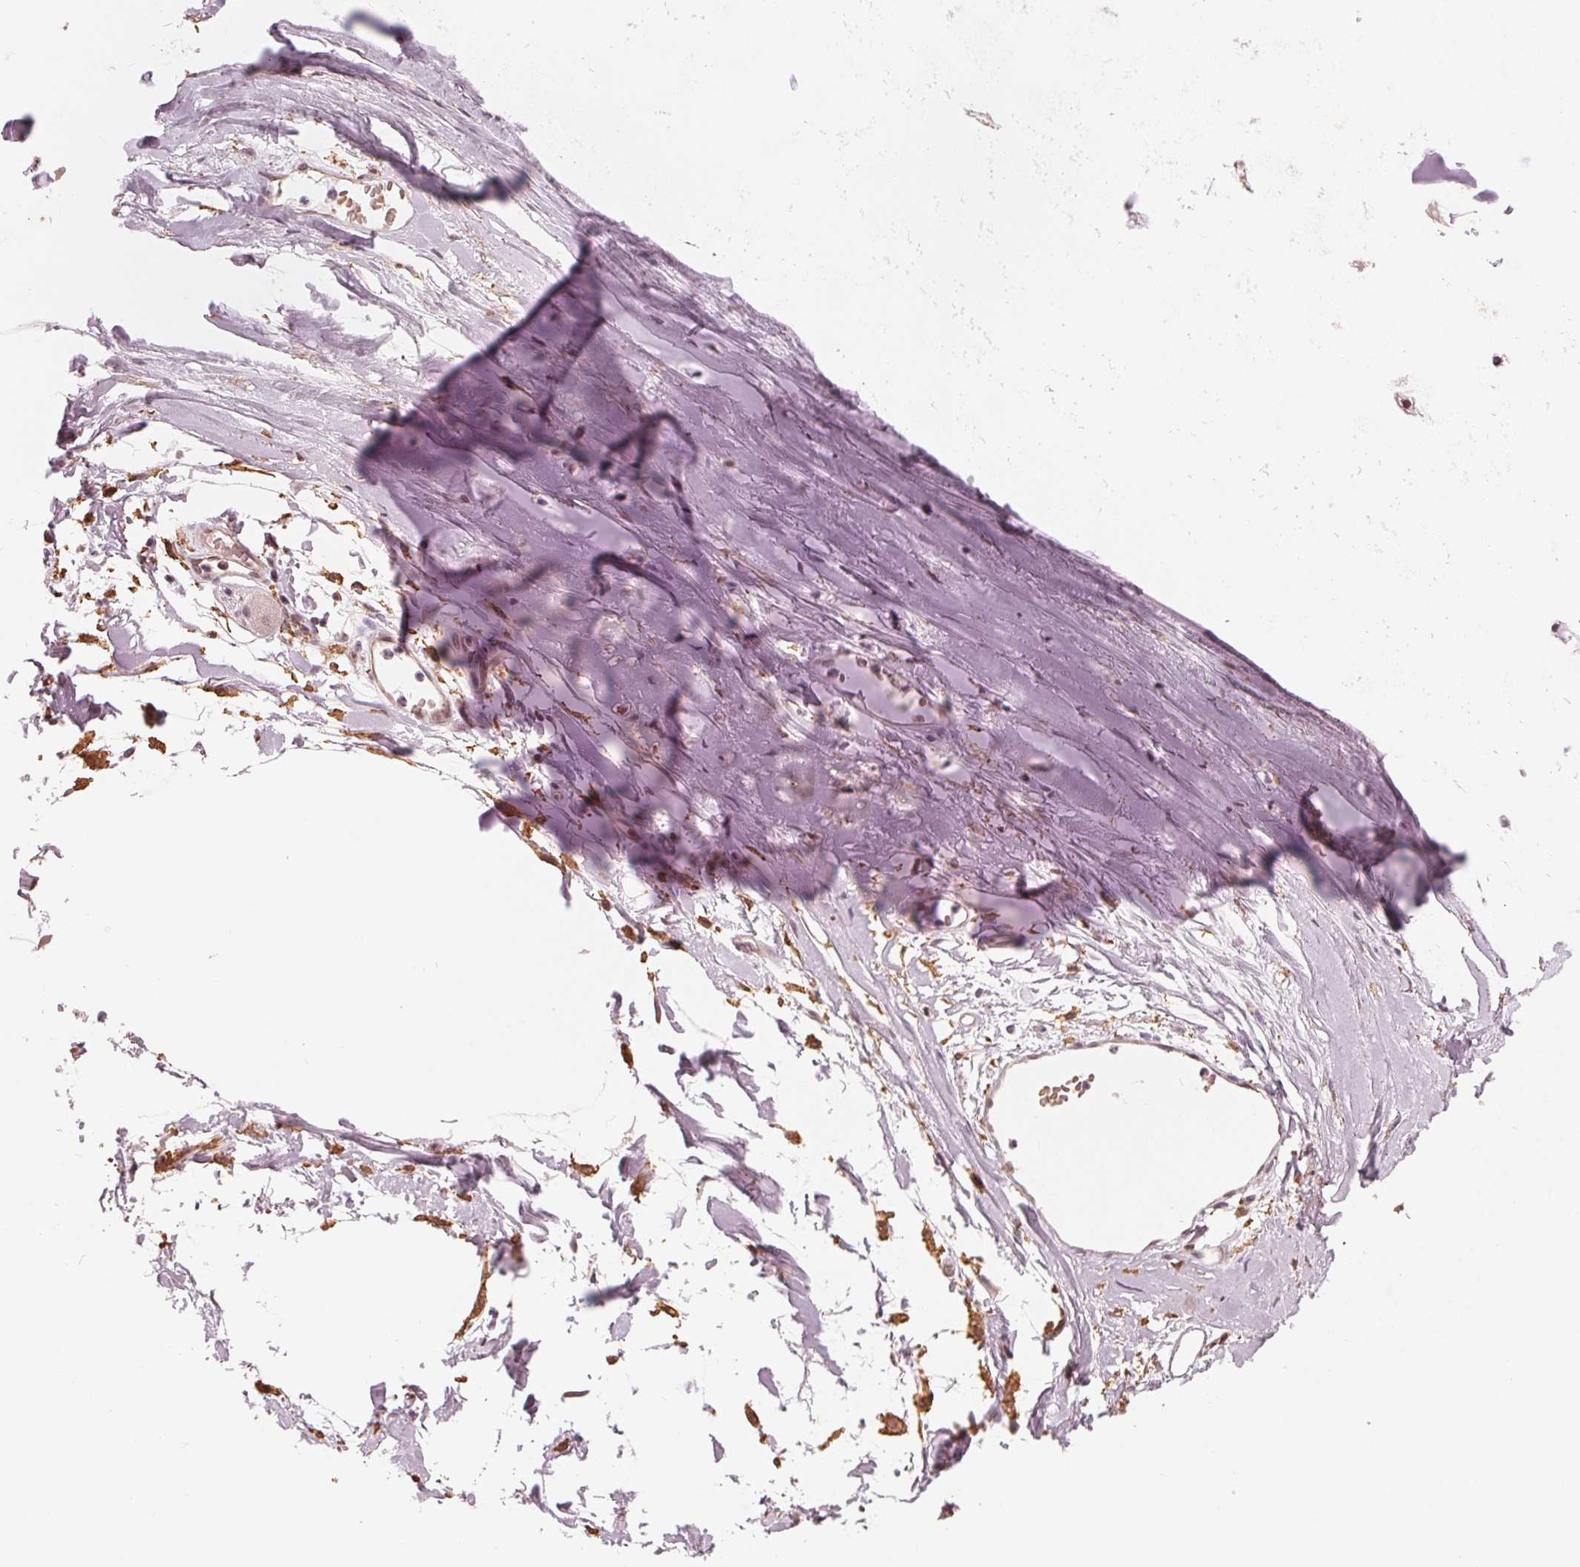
{"staining": {"intensity": "negative", "quantity": "none", "location": "none"}, "tissue": "adipose tissue", "cell_type": "Adipocytes", "image_type": "normal", "snomed": [{"axis": "morphology", "description": "Normal tissue, NOS"}, {"axis": "topography", "description": "Cartilage tissue"}, {"axis": "topography", "description": "Nasopharynx"}, {"axis": "topography", "description": "Thyroid gland"}], "caption": "DAB immunohistochemical staining of normal human adipose tissue demonstrates no significant expression in adipocytes.", "gene": "IL9R", "patient": {"sex": "male", "age": 63}}